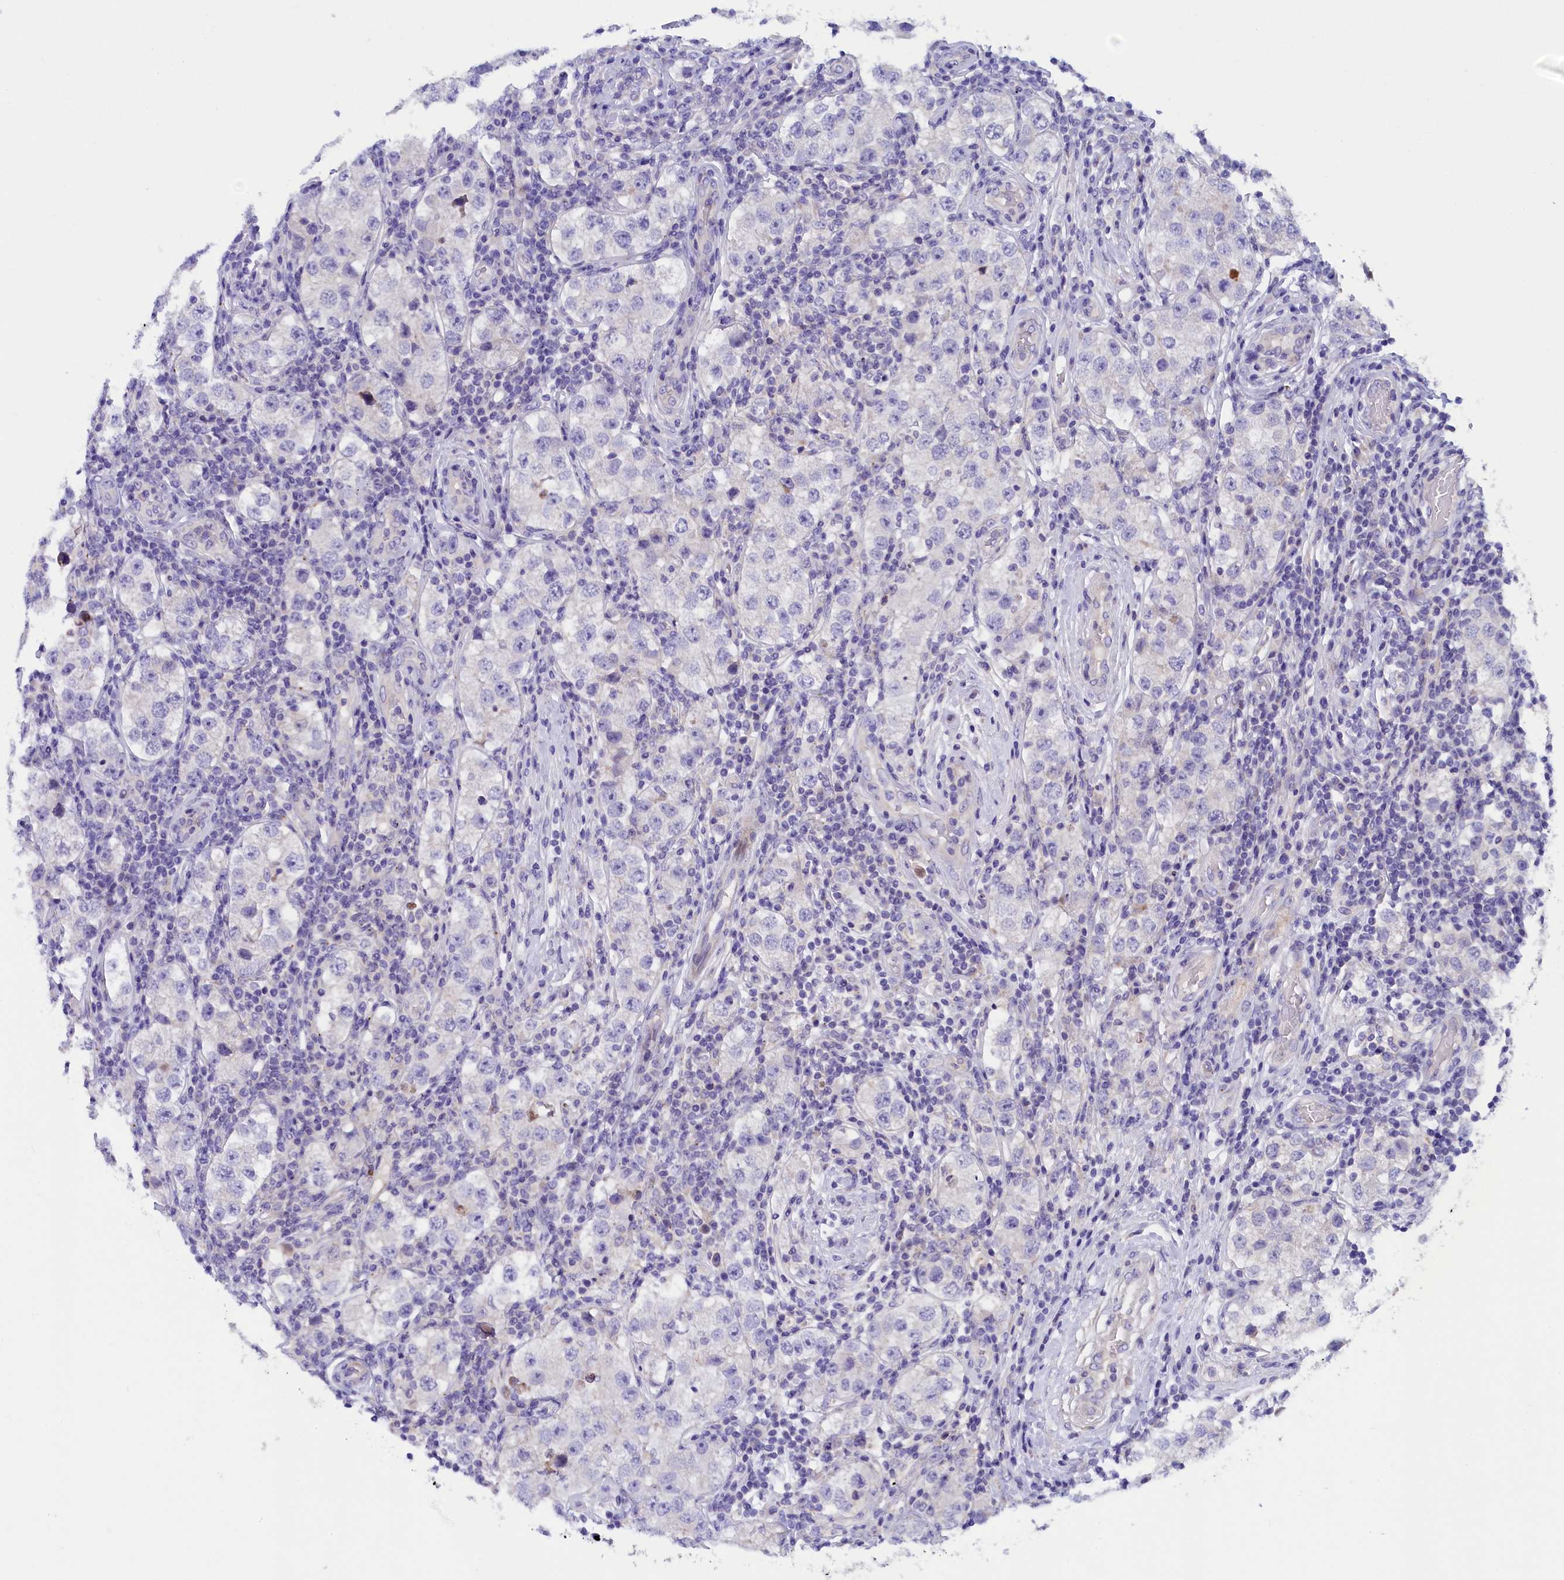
{"staining": {"intensity": "negative", "quantity": "none", "location": "none"}, "tissue": "testis cancer", "cell_type": "Tumor cells", "image_type": "cancer", "snomed": [{"axis": "morphology", "description": "Seminoma, NOS"}, {"axis": "topography", "description": "Testis"}], "caption": "A high-resolution photomicrograph shows immunohistochemistry staining of testis cancer (seminoma), which demonstrates no significant staining in tumor cells.", "gene": "RTTN", "patient": {"sex": "male", "age": 34}}